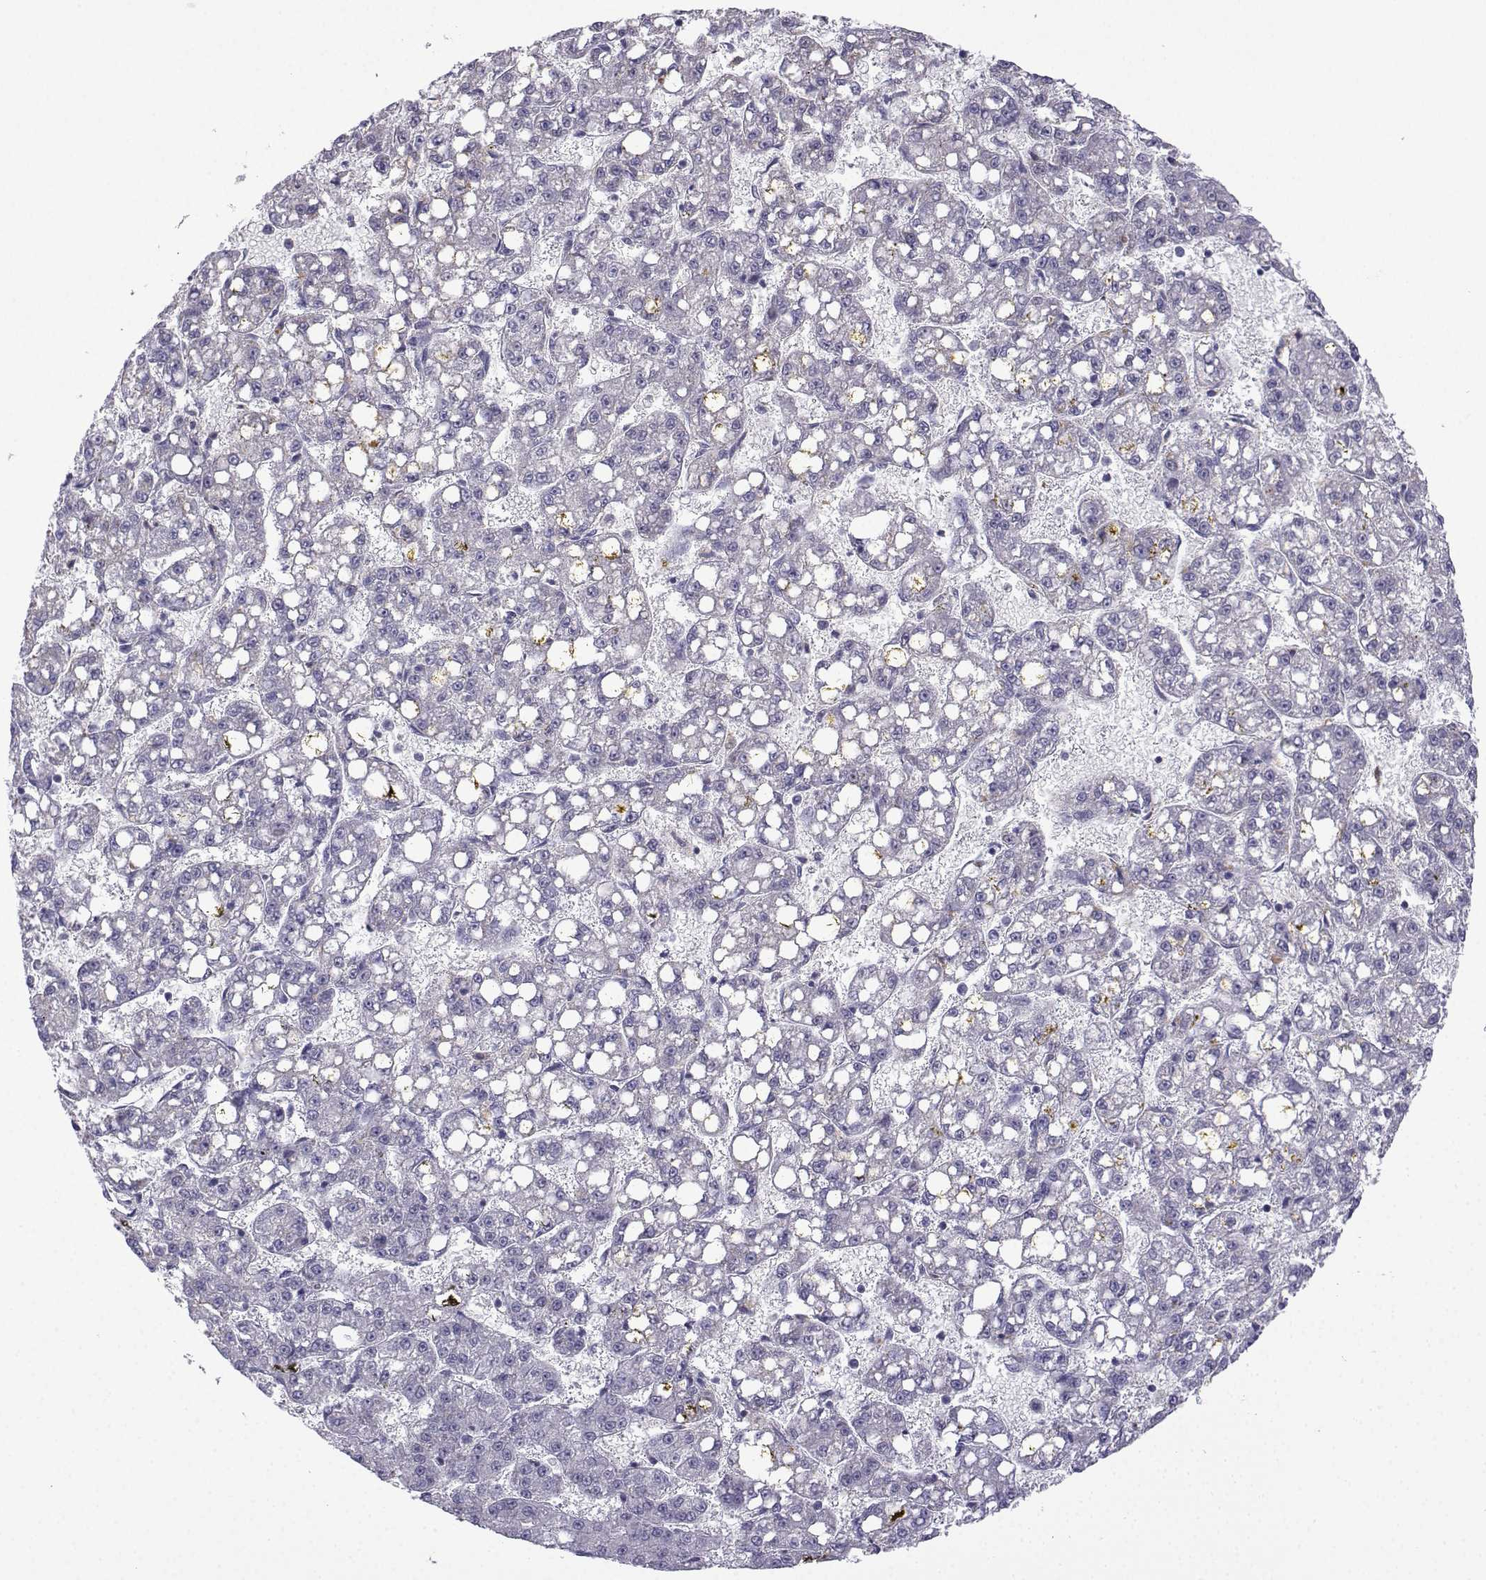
{"staining": {"intensity": "negative", "quantity": "none", "location": "none"}, "tissue": "liver cancer", "cell_type": "Tumor cells", "image_type": "cancer", "snomed": [{"axis": "morphology", "description": "Carcinoma, Hepatocellular, NOS"}, {"axis": "topography", "description": "Liver"}], "caption": "The histopathology image shows no staining of tumor cells in liver cancer.", "gene": "SPACA7", "patient": {"sex": "female", "age": 65}}